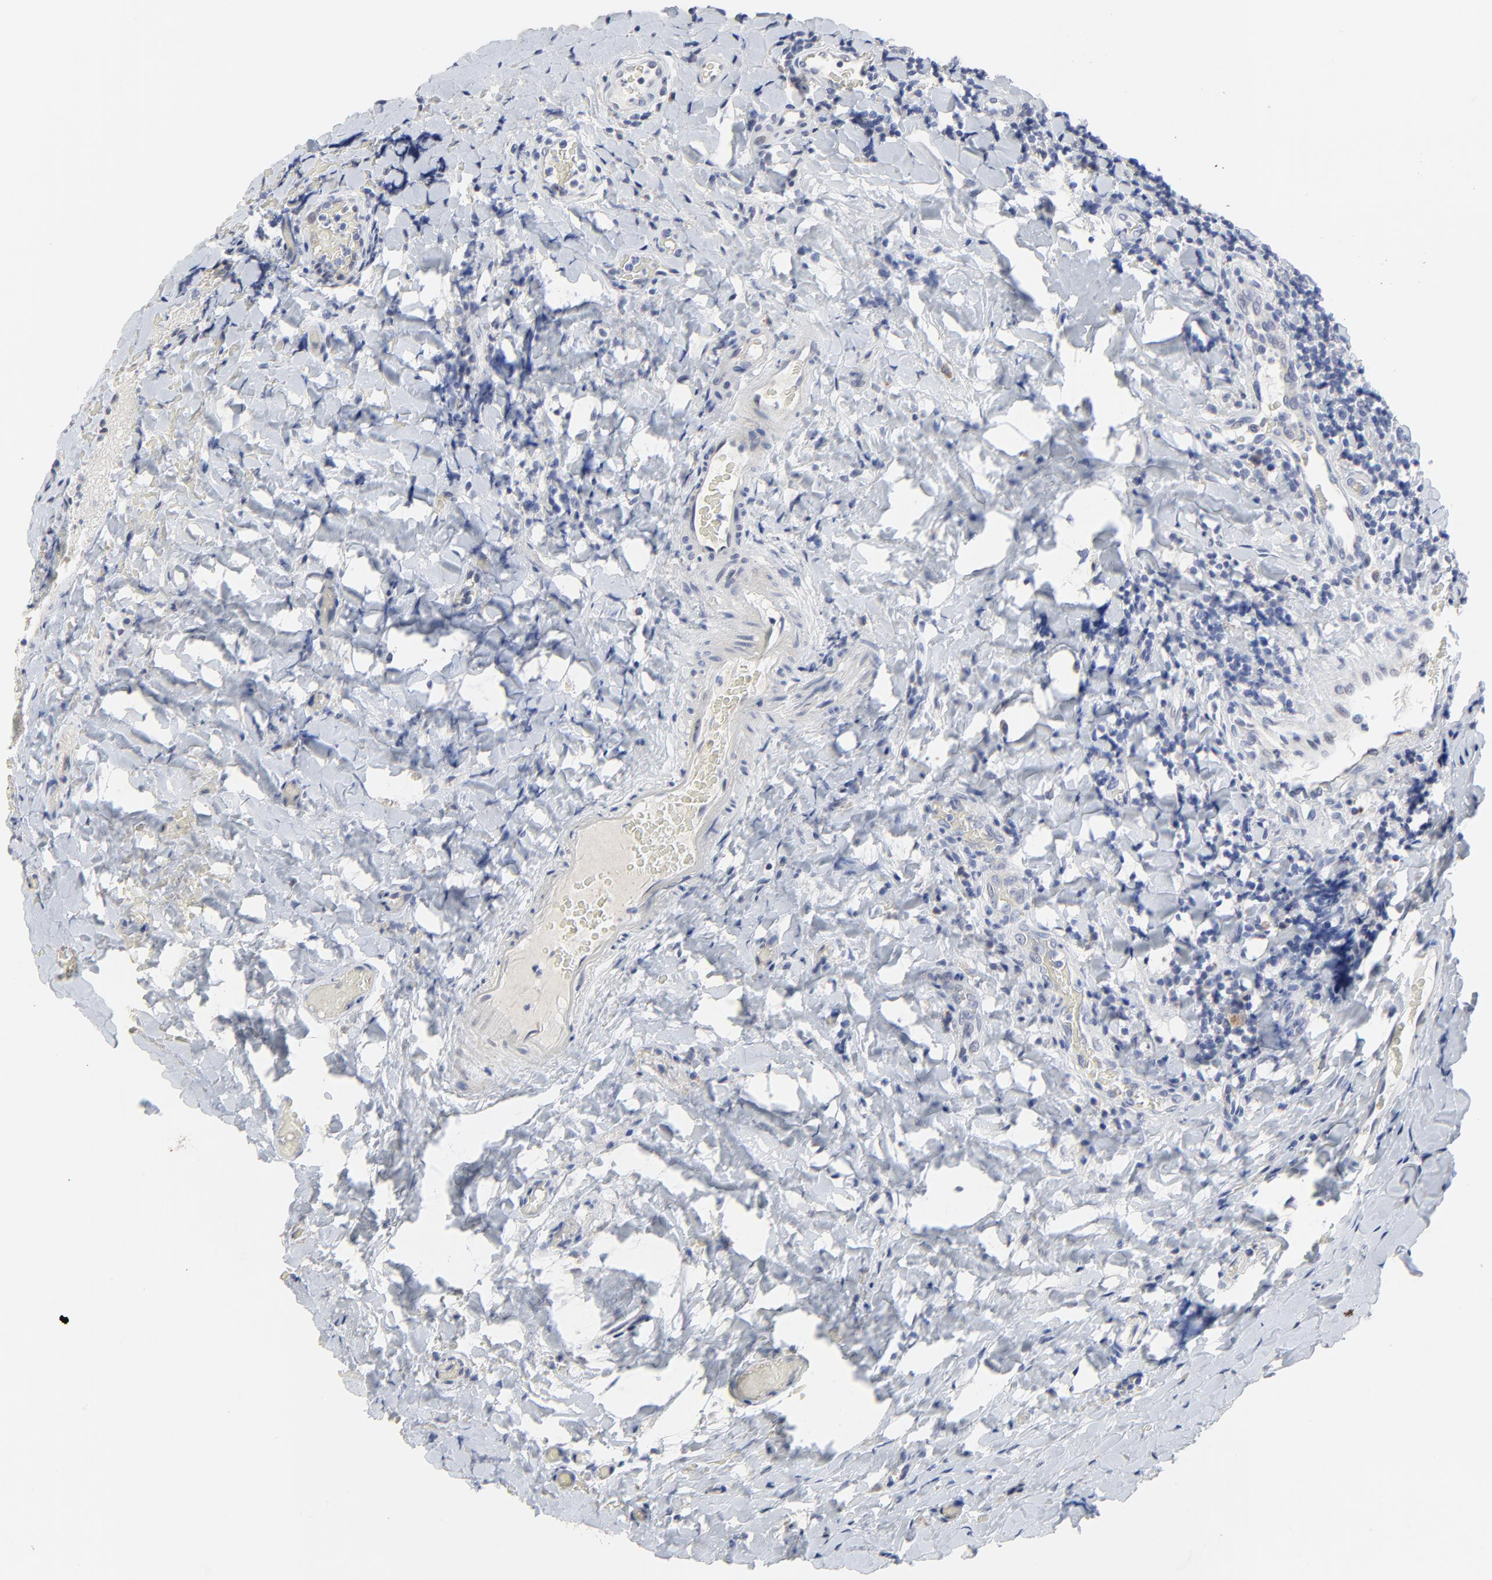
{"staining": {"intensity": "negative", "quantity": "none", "location": "none"}, "tissue": "tonsil", "cell_type": "Germinal center cells", "image_type": "normal", "snomed": [{"axis": "morphology", "description": "Normal tissue, NOS"}, {"axis": "topography", "description": "Tonsil"}], "caption": "Immunohistochemistry image of benign tonsil: tonsil stained with DAB (3,3'-diaminobenzidine) reveals no significant protein positivity in germinal center cells. Brightfield microscopy of immunohistochemistry (IHC) stained with DAB (3,3'-diaminobenzidine) (brown) and hematoxylin (blue), captured at high magnification.", "gene": "NLGN3", "patient": {"sex": "male", "age": 17}}